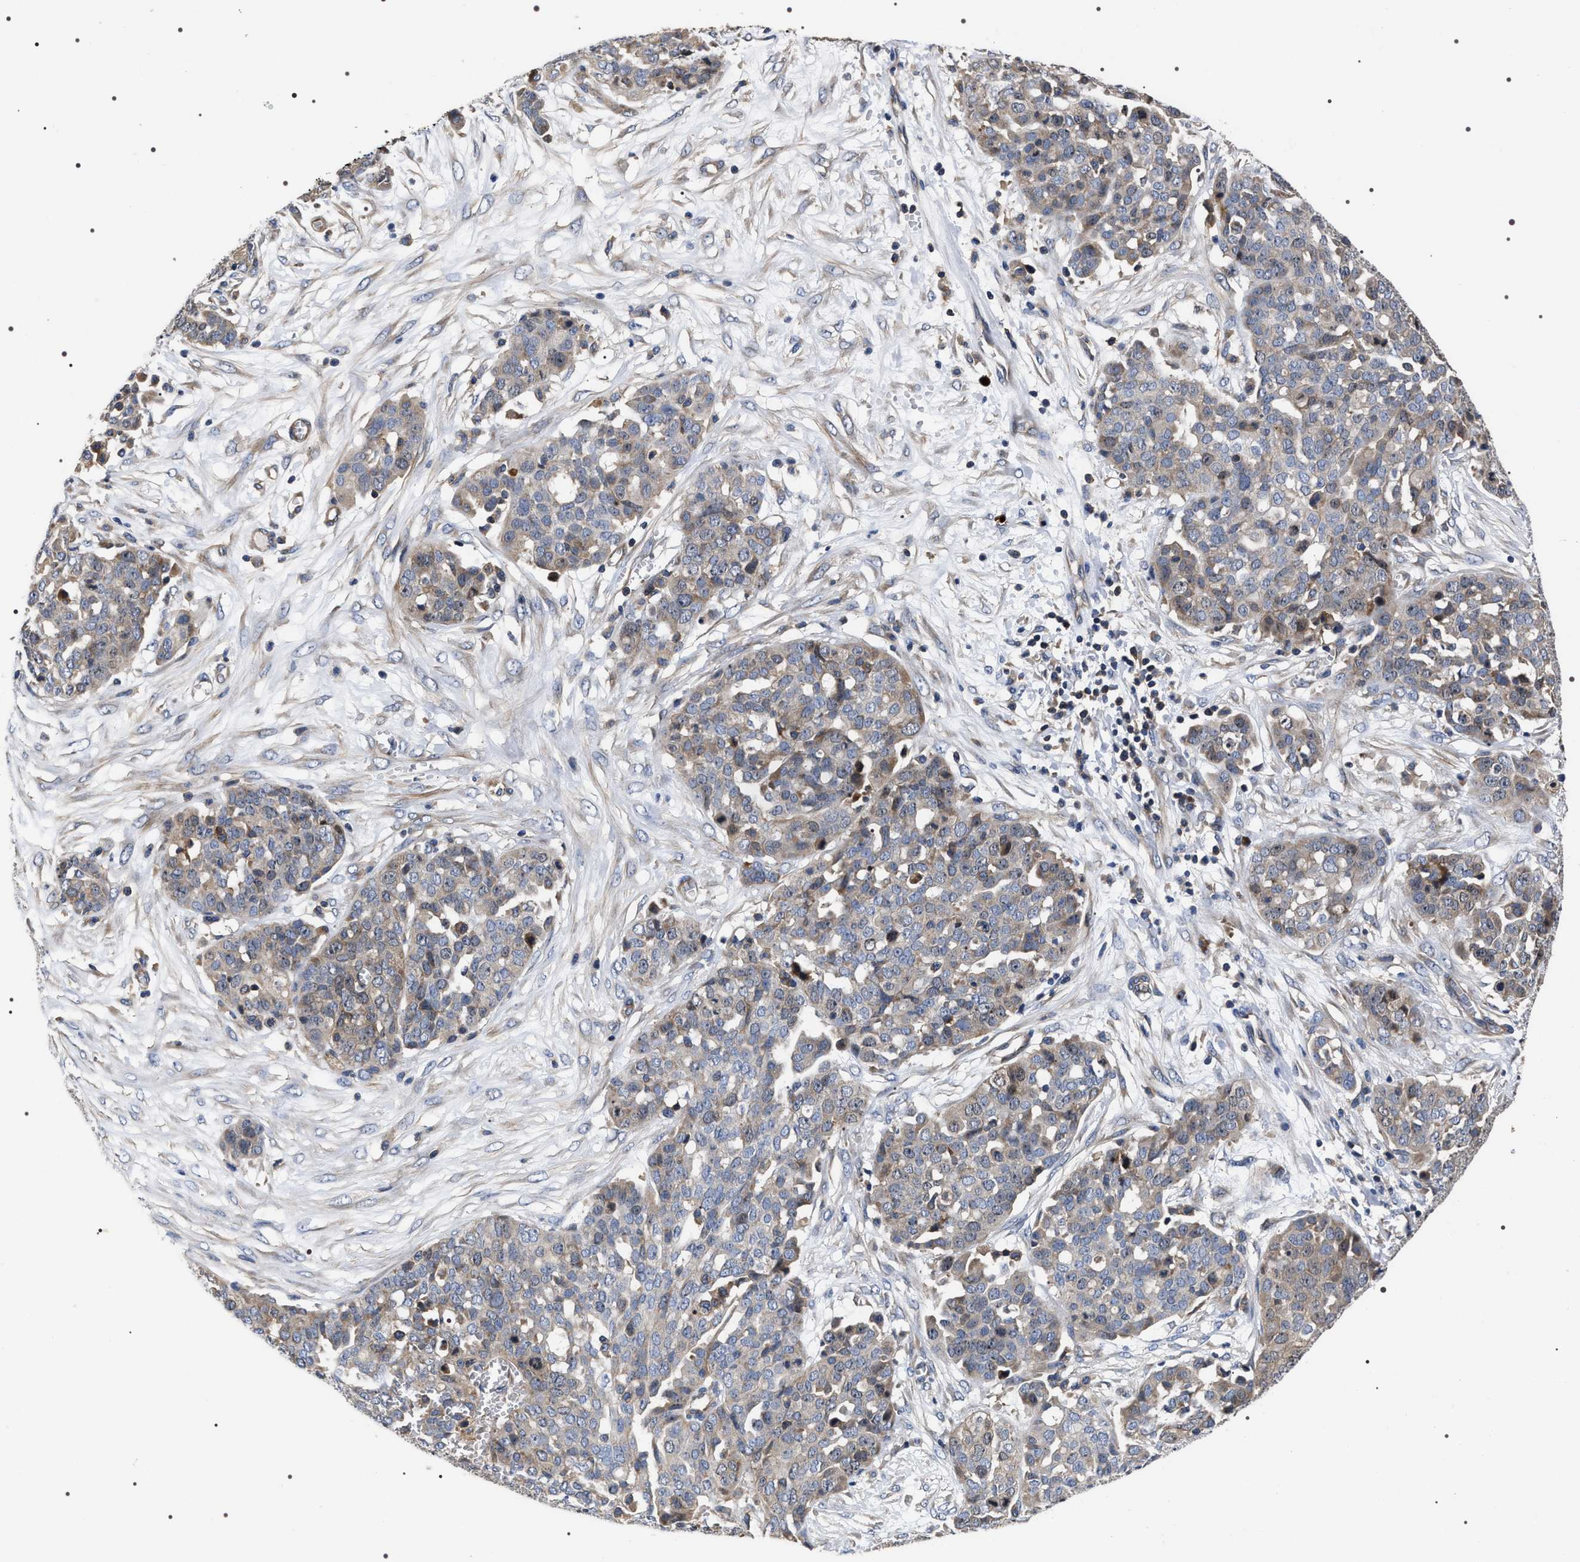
{"staining": {"intensity": "weak", "quantity": "<25%", "location": "cytoplasmic/membranous"}, "tissue": "ovarian cancer", "cell_type": "Tumor cells", "image_type": "cancer", "snomed": [{"axis": "morphology", "description": "Cystadenocarcinoma, serous, NOS"}, {"axis": "topography", "description": "Soft tissue"}, {"axis": "topography", "description": "Ovary"}], "caption": "An immunohistochemistry (IHC) micrograph of ovarian cancer is shown. There is no staining in tumor cells of ovarian cancer.", "gene": "MIS18A", "patient": {"sex": "female", "age": 57}}